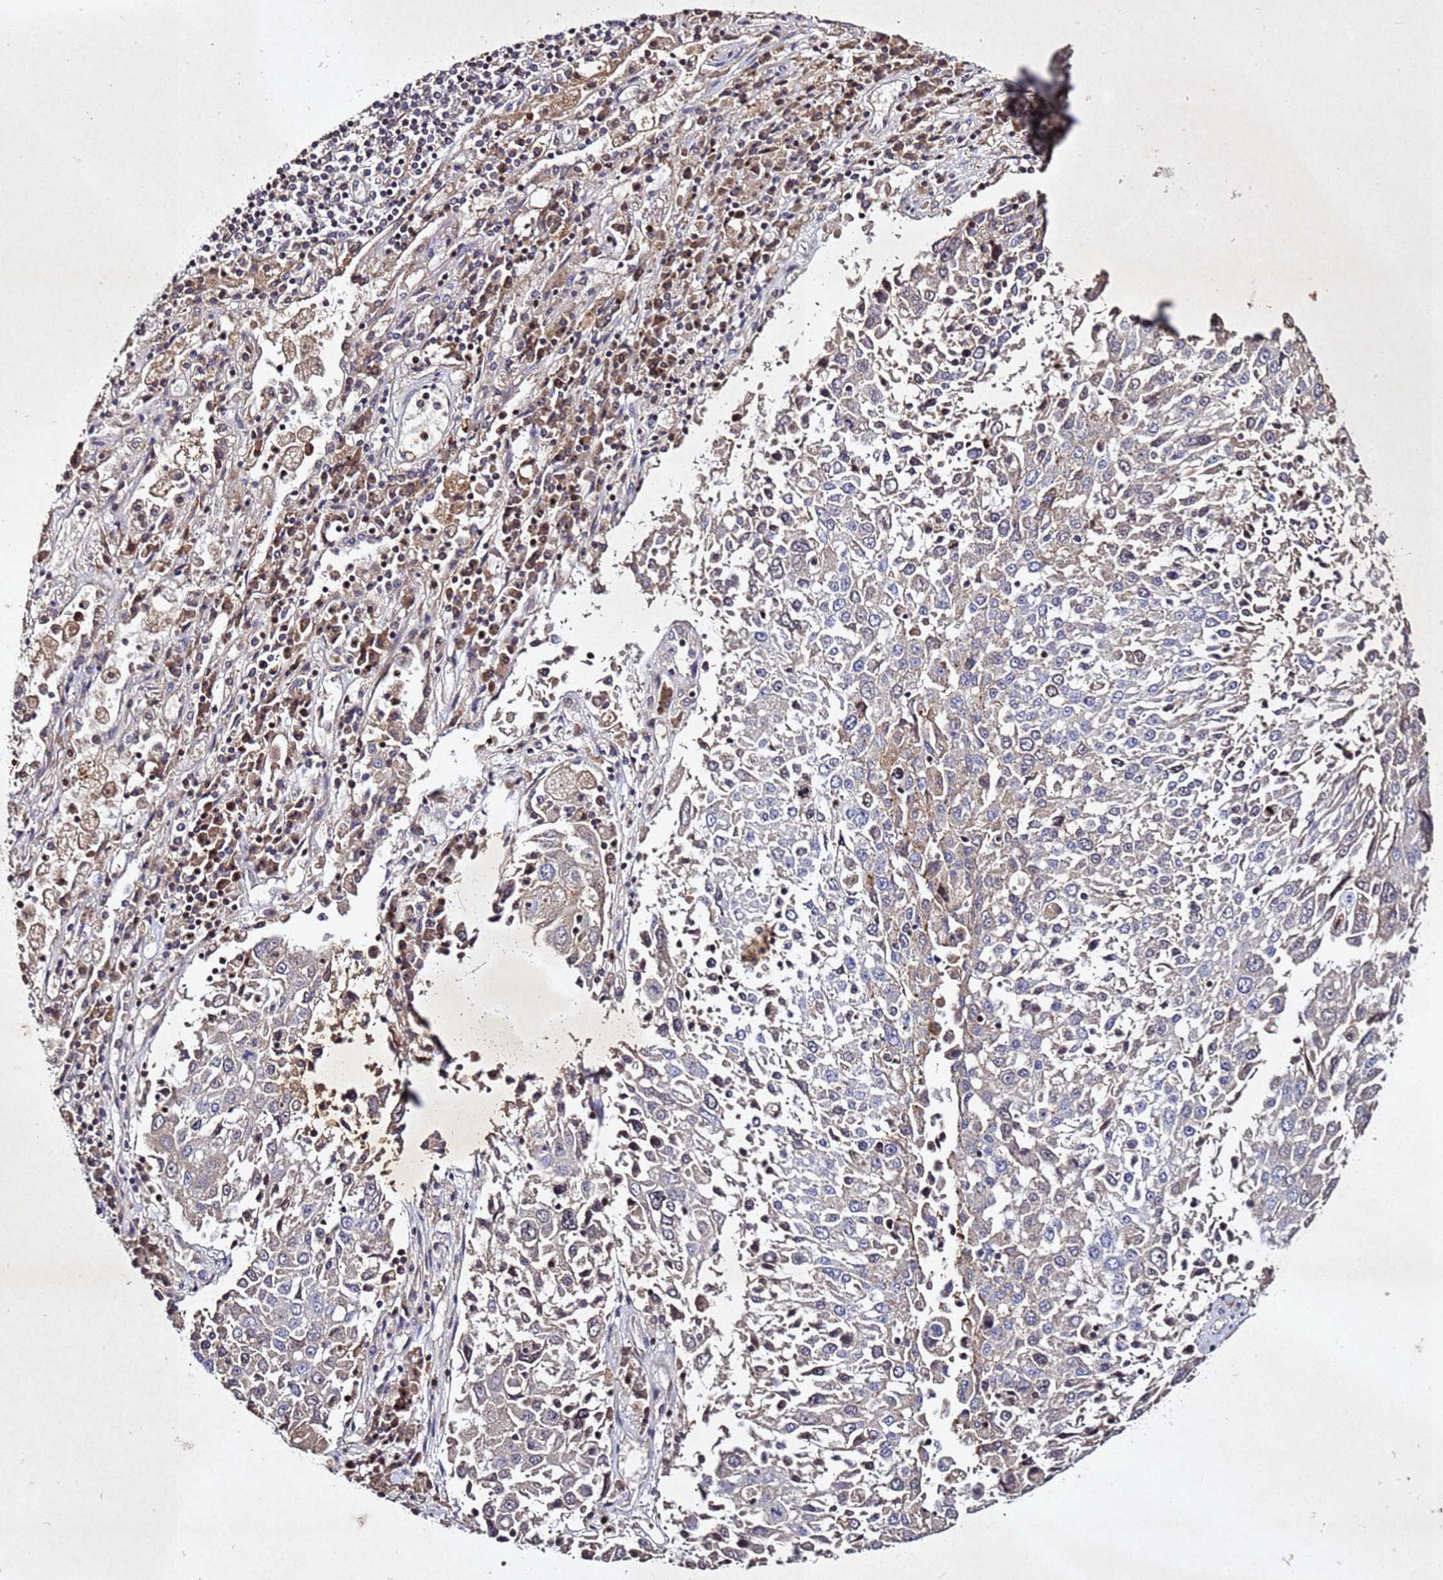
{"staining": {"intensity": "negative", "quantity": "none", "location": "none"}, "tissue": "lung cancer", "cell_type": "Tumor cells", "image_type": "cancer", "snomed": [{"axis": "morphology", "description": "Squamous cell carcinoma, NOS"}, {"axis": "topography", "description": "Lung"}], "caption": "A micrograph of squamous cell carcinoma (lung) stained for a protein shows no brown staining in tumor cells. (Stains: DAB (3,3'-diaminobenzidine) immunohistochemistry with hematoxylin counter stain, Microscopy: brightfield microscopy at high magnification).", "gene": "SV2B", "patient": {"sex": "male", "age": 65}}